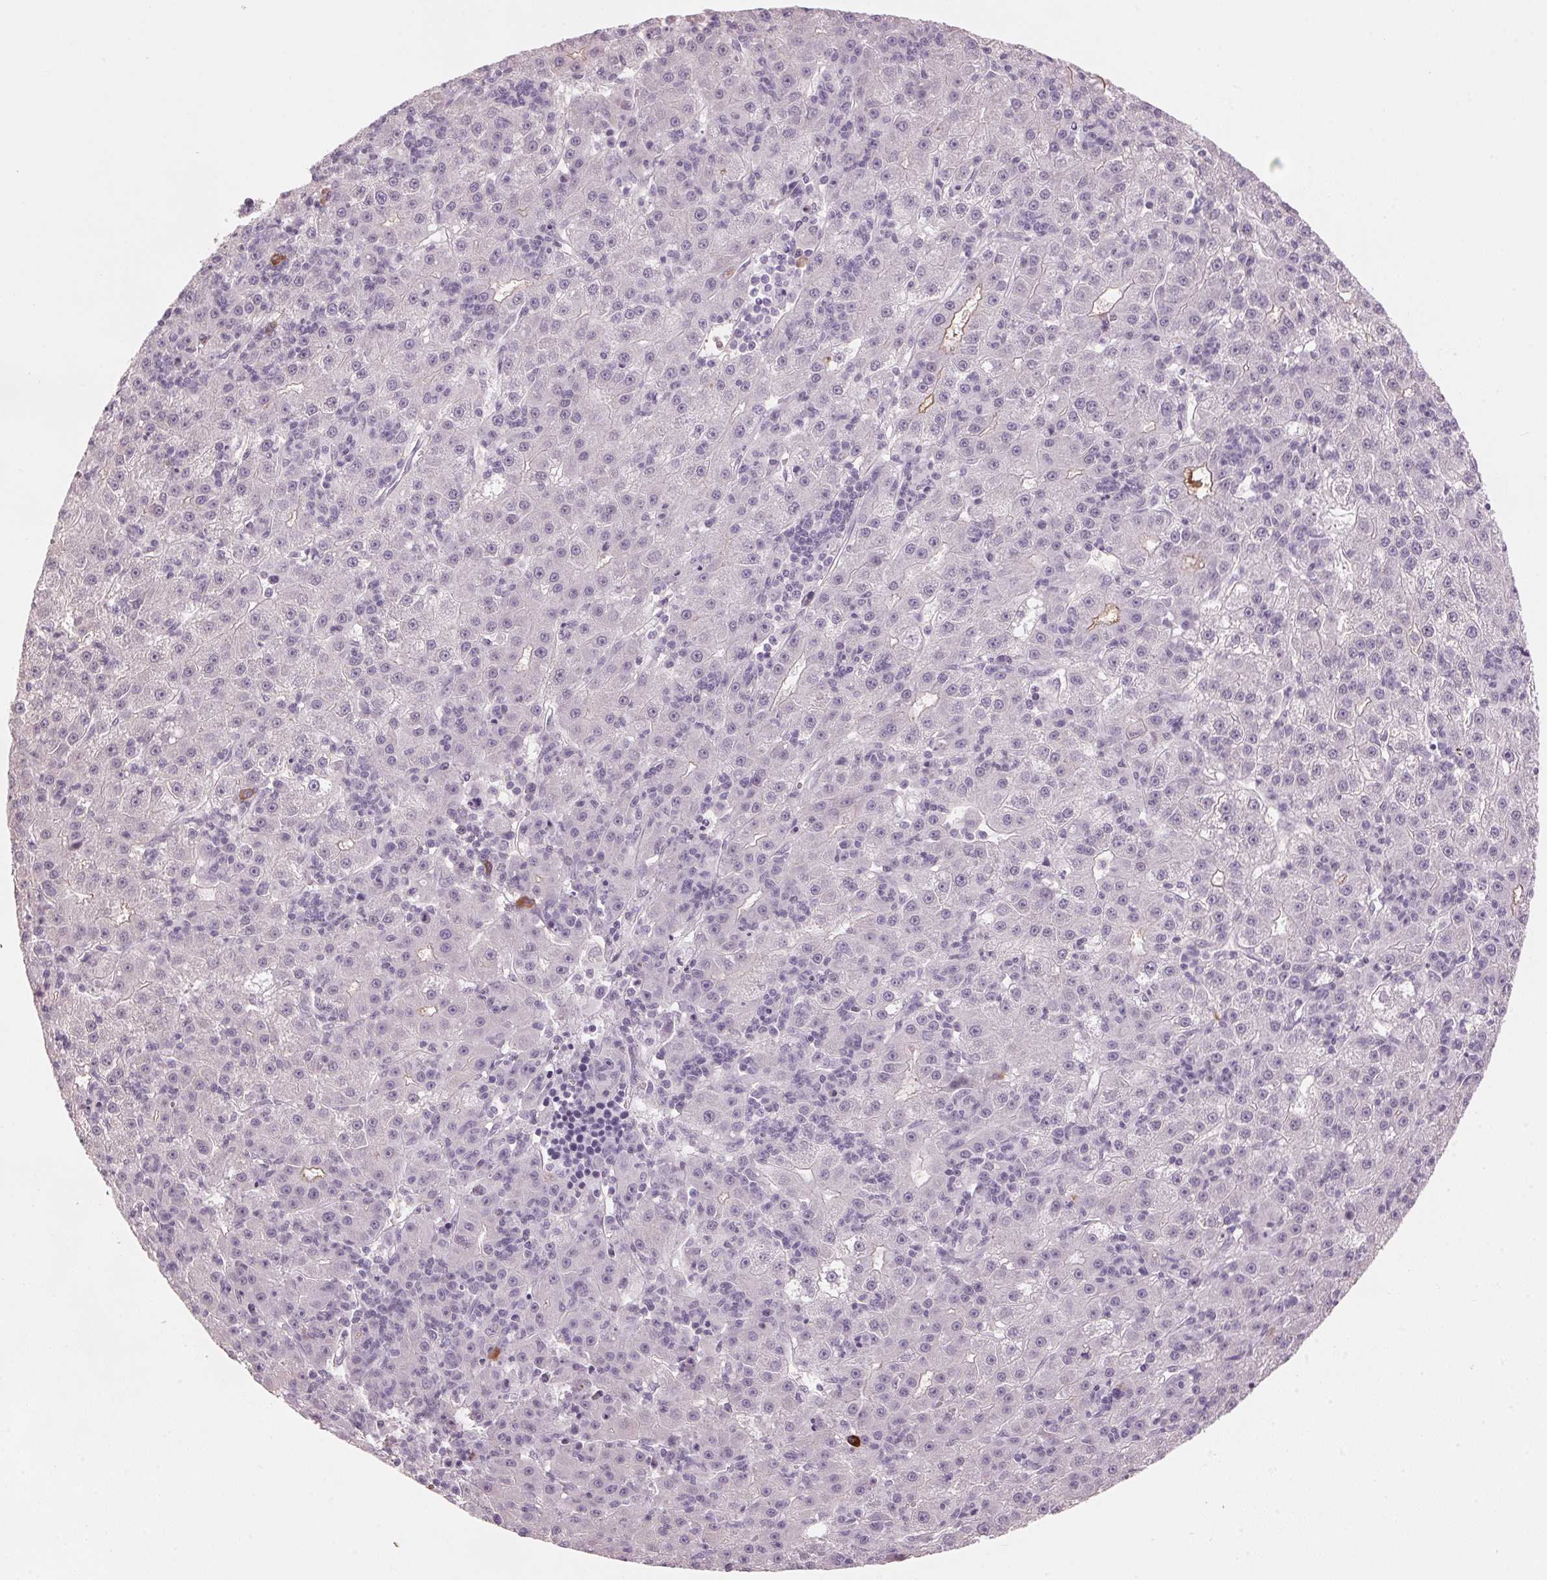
{"staining": {"intensity": "negative", "quantity": "none", "location": "none"}, "tissue": "liver cancer", "cell_type": "Tumor cells", "image_type": "cancer", "snomed": [{"axis": "morphology", "description": "Carcinoma, Hepatocellular, NOS"}, {"axis": "topography", "description": "Liver"}], "caption": "DAB immunohistochemical staining of human liver cancer shows no significant positivity in tumor cells.", "gene": "SCTR", "patient": {"sex": "male", "age": 76}}